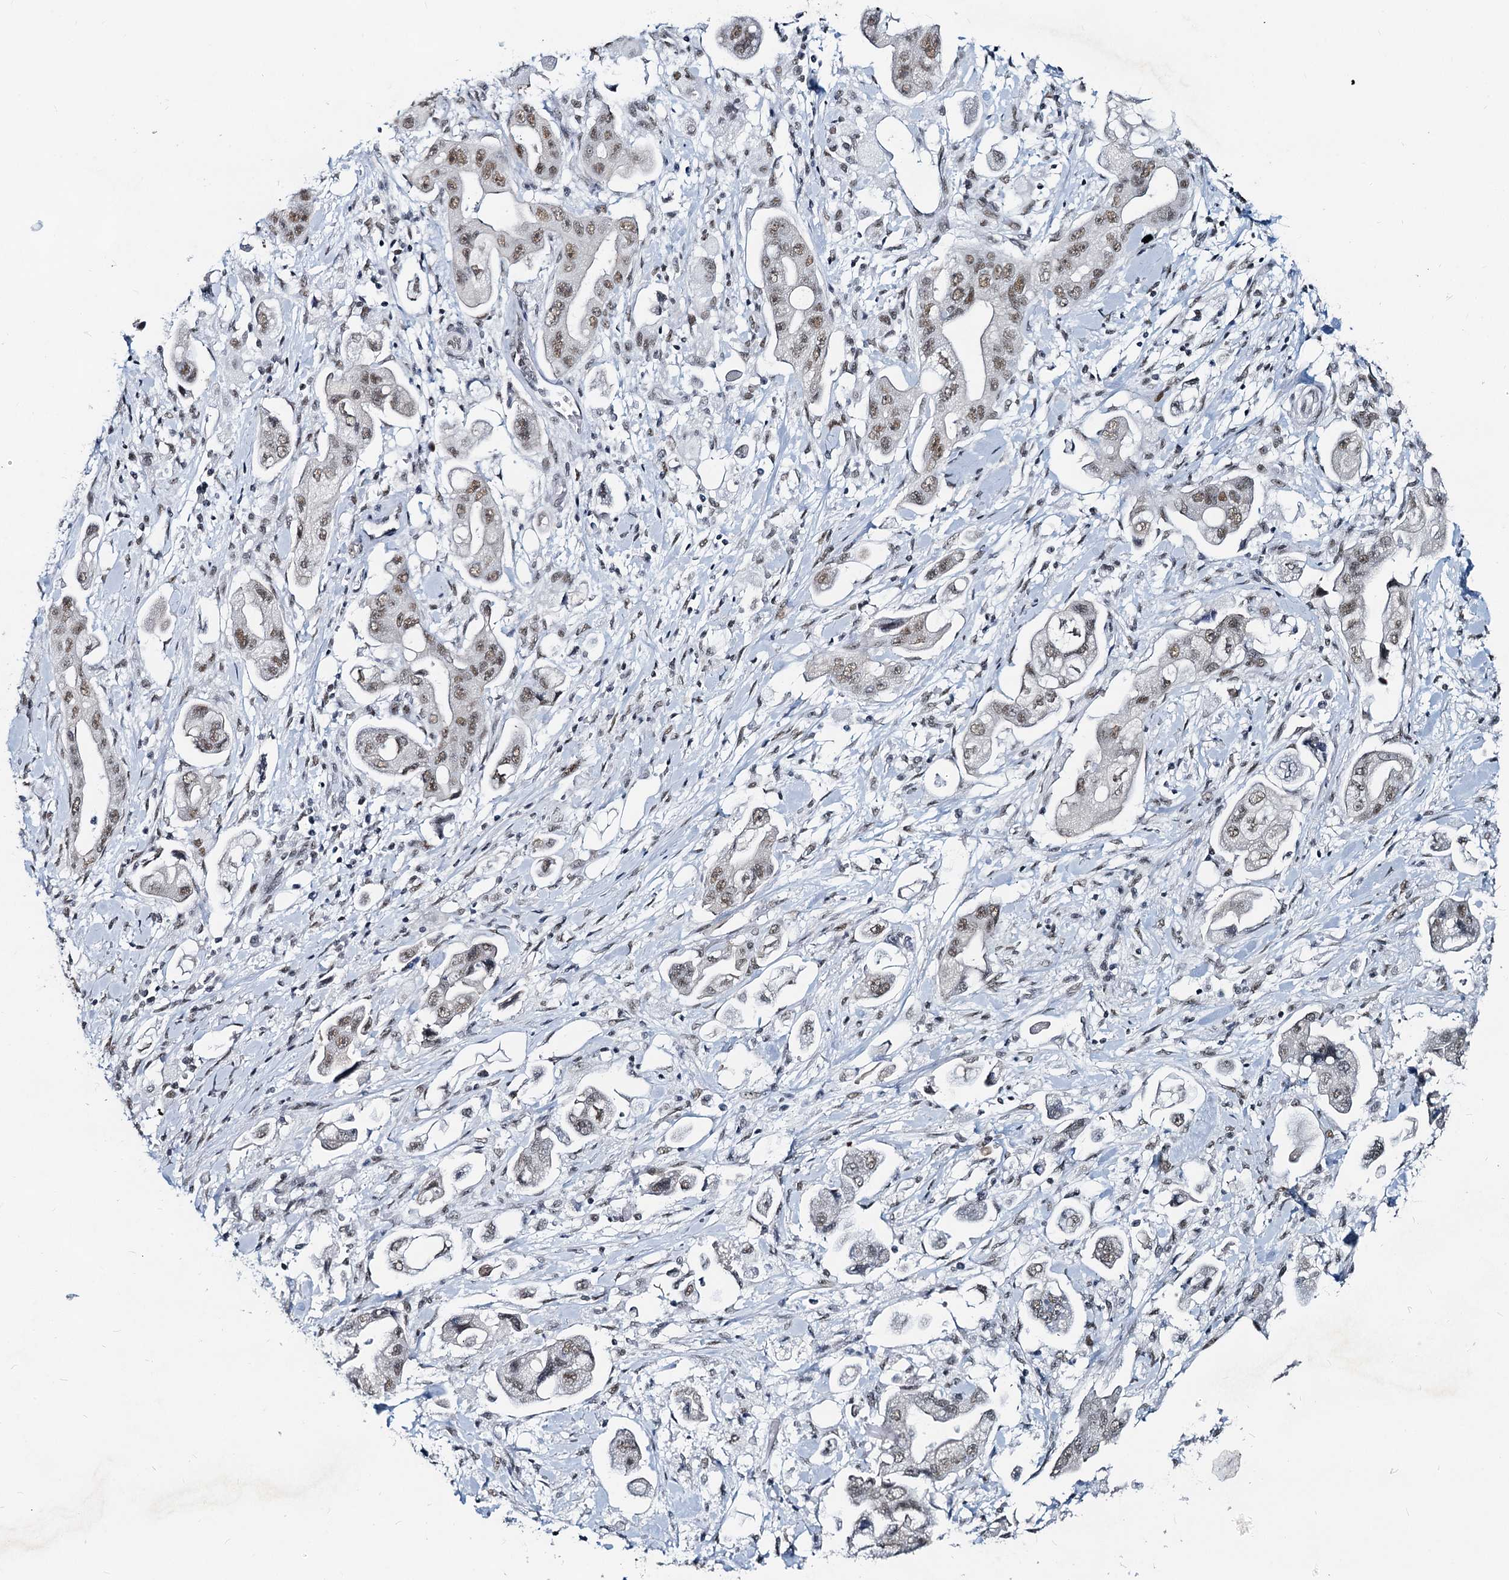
{"staining": {"intensity": "weak", "quantity": "25%-75%", "location": "nuclear"}, "tissue": "stomach cancer", "cell_type": "Tumor cells", "image_type": "cancer", "snomed": [{"axis": "morphology", "description": "Adenocarcinoma, NOS"}, {"axis": "topography", "description": "Stomach"}], "caption": "Stomach cancer stained with DAB IHC exhibits low levels of weak nuclear positivity in approximately 25%-75% of tumor cells.", "gene": "METTL14", "patient": {"sex": "male", "age": 62}}